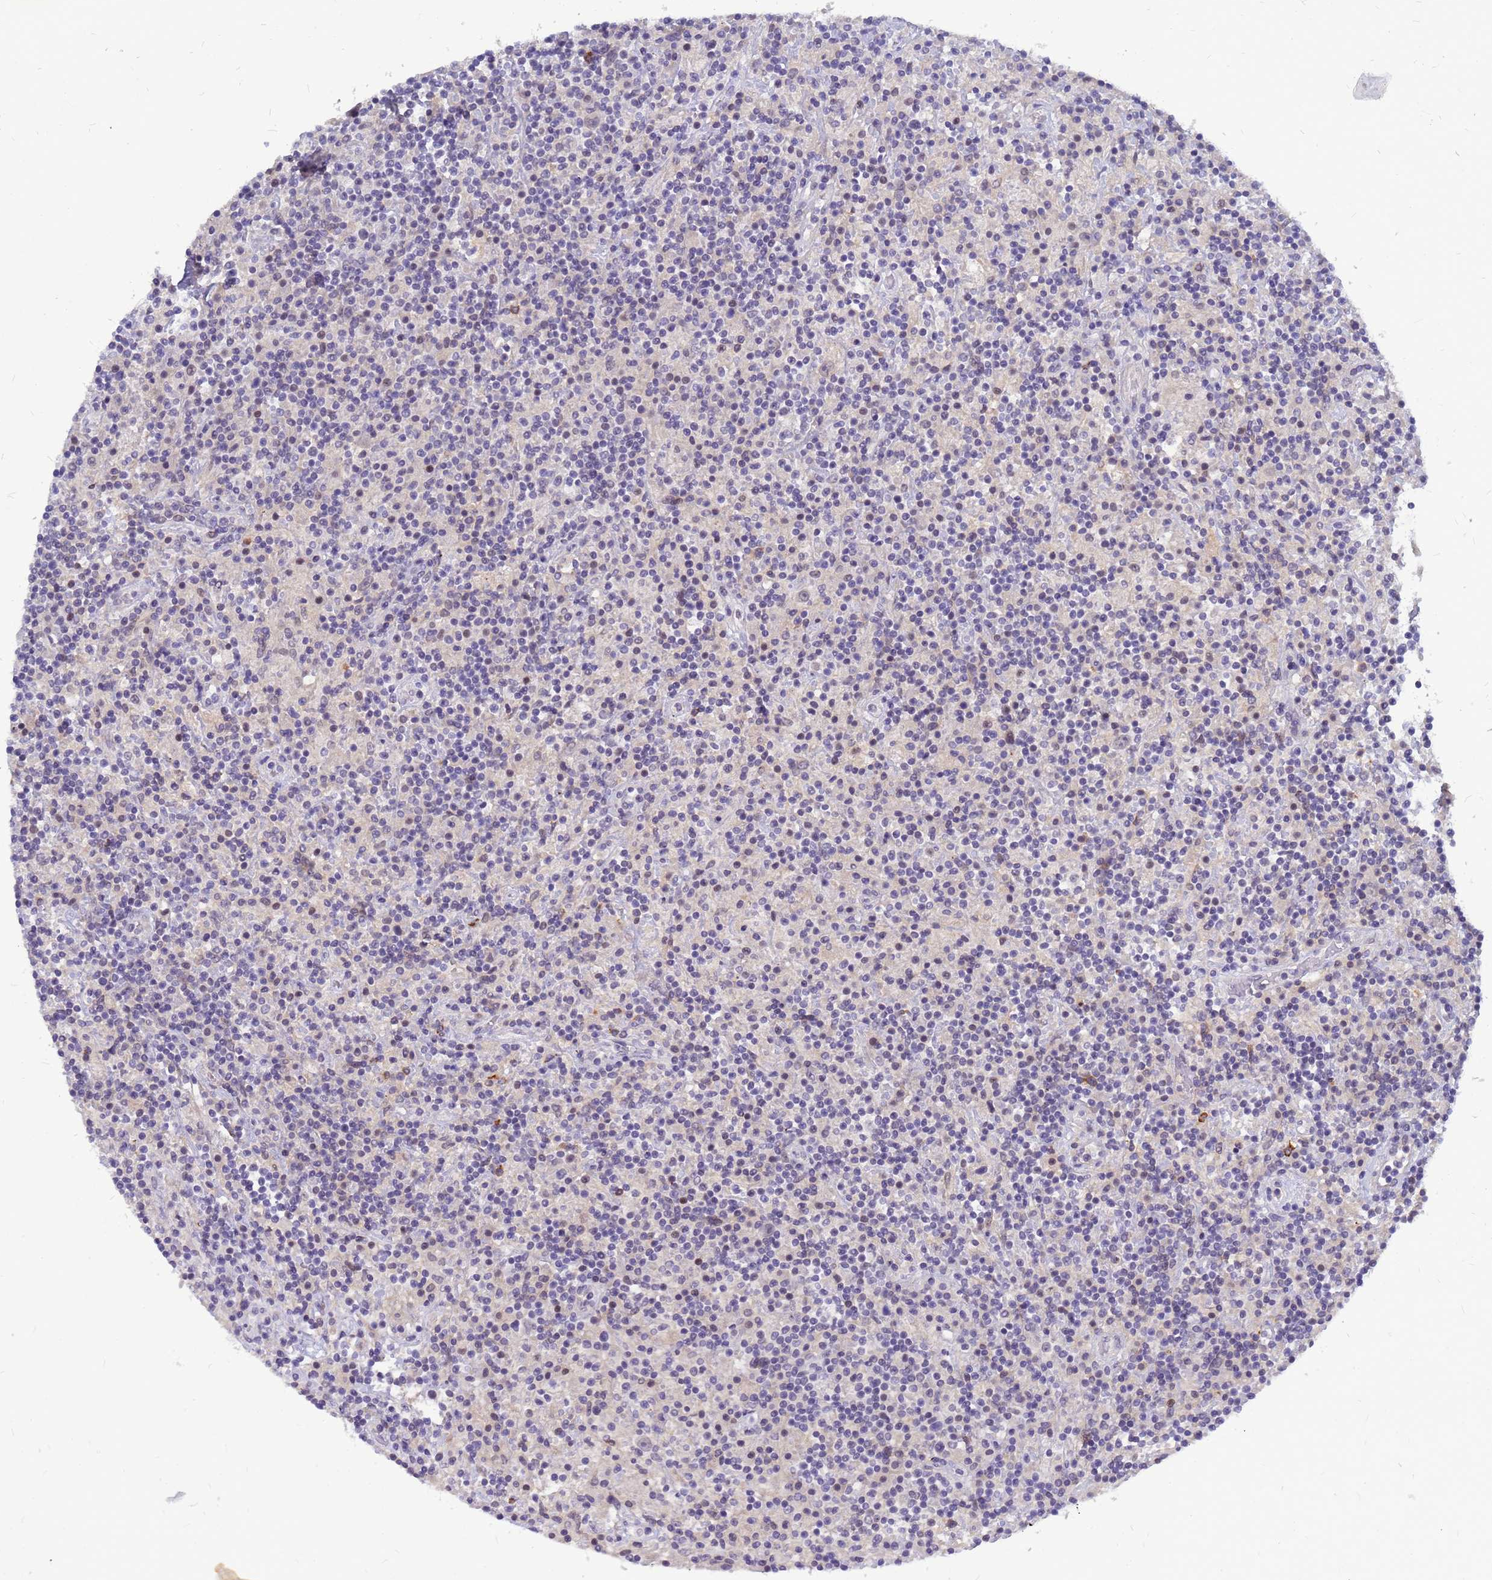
{"staining": {"intensity": "negative", "quantity": "none", "location": "none"}, "tissue": "lymphoma", "cell_type": "Tumor cells", "image_type": "cancer", "snomed": [{"axis": "morphology", "description": "Hodgkin's disease, NOS"}, {"axis": "topography", "description": "Lymph node"}], "caption": "This is a image of immunohistochemistry staining of Hodgkin's disease, which shows no staining in tumor cells.", "gene": "SRGAP3", "patient": {"sex": "male", "age": 70}}